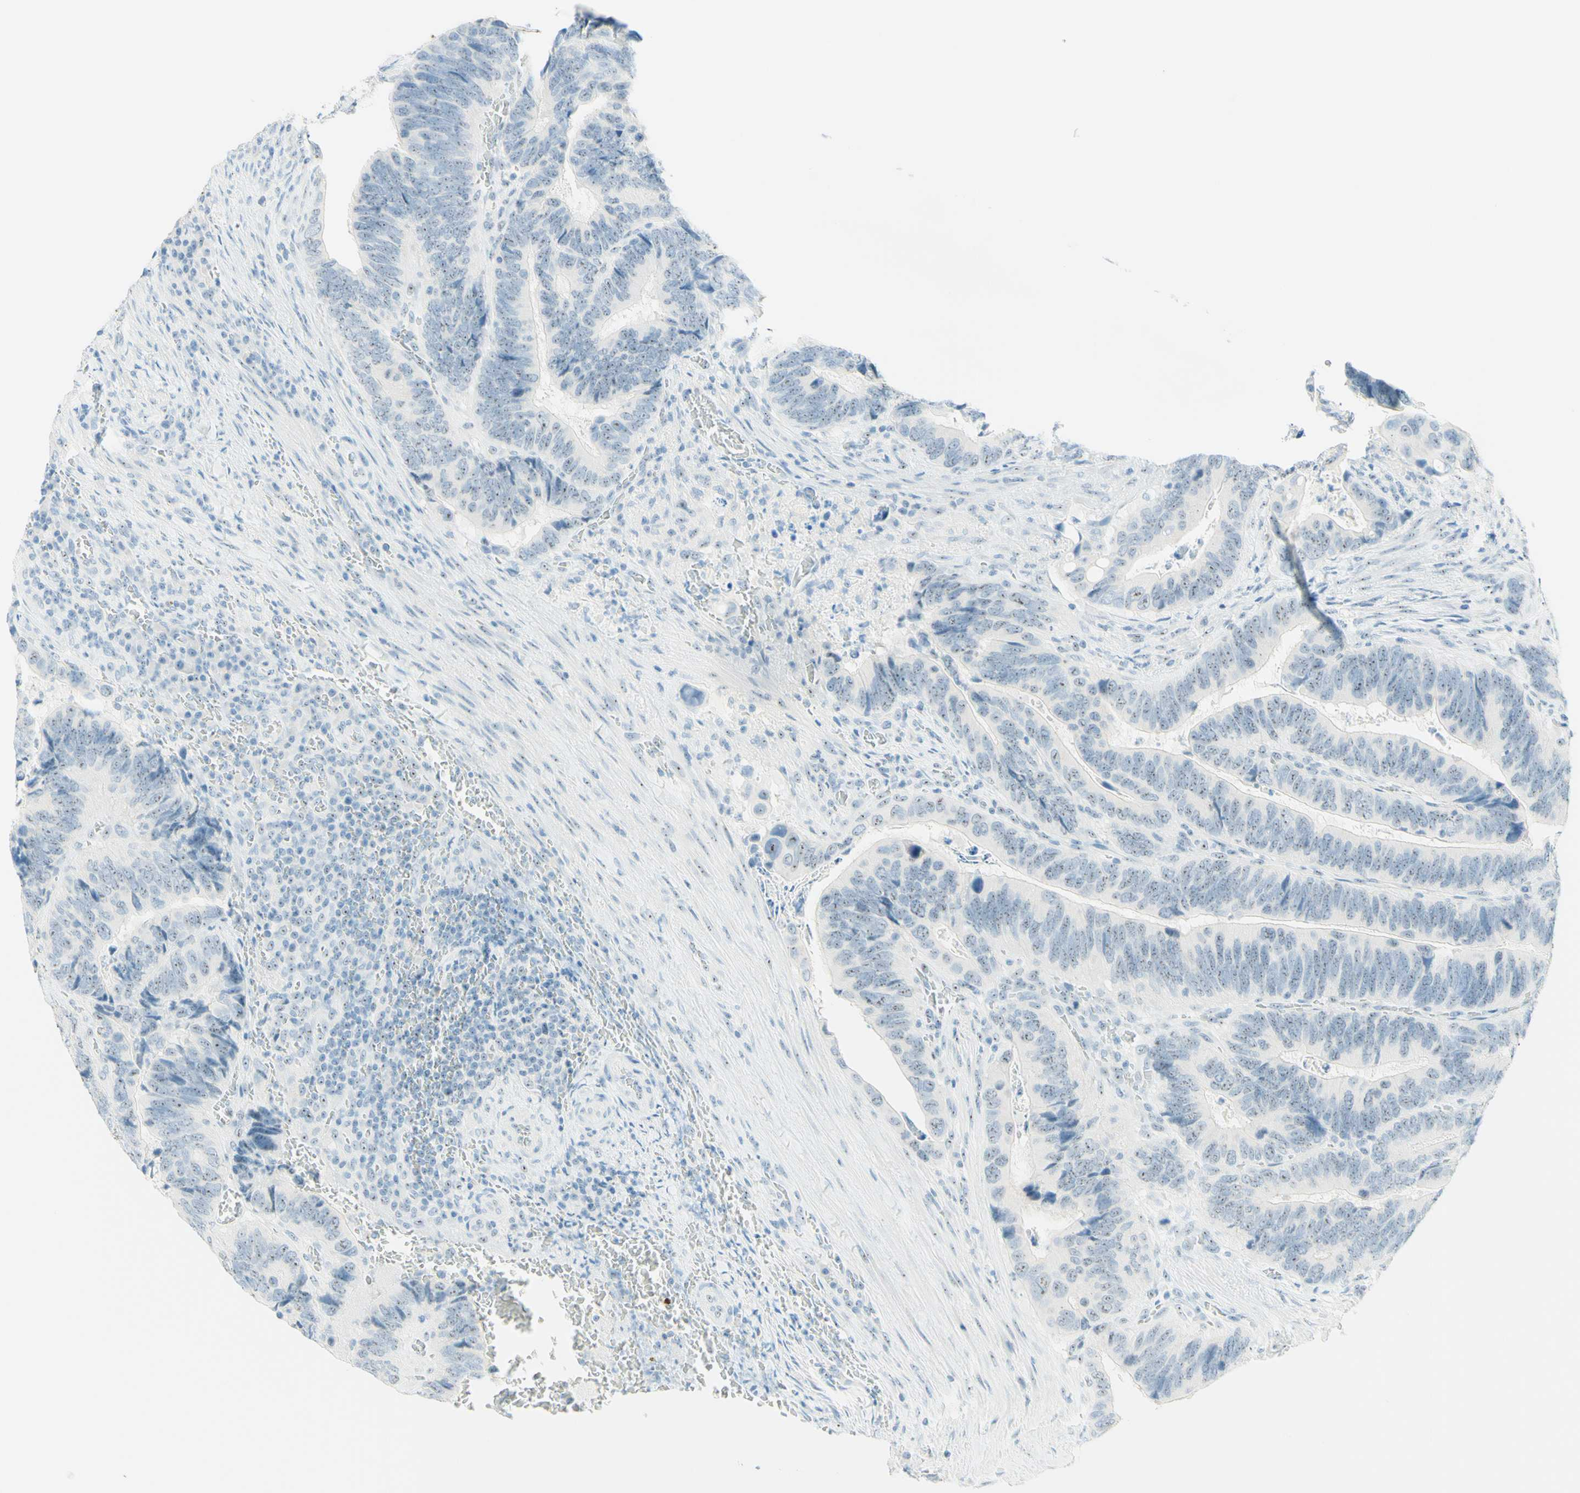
{"staining": {"intensity": "weak", "quantity": ">75%", "location": "nuclear"}, "tissue": "colorectal cancer", "cell_type": "Tumor cells", "image_type": "cancer", "snomed": [{"axis": "morphology", "description": "Adenocarcinoma, NOS"}, {"axis": "topography", "description": "Colon"}], "caption": "Weak nuclear positivity is present in approximately >75% of tumor cells in colorectal cancer.", "gene": "FMR1NB", "patient": {"sex": "male", "age": 72}}